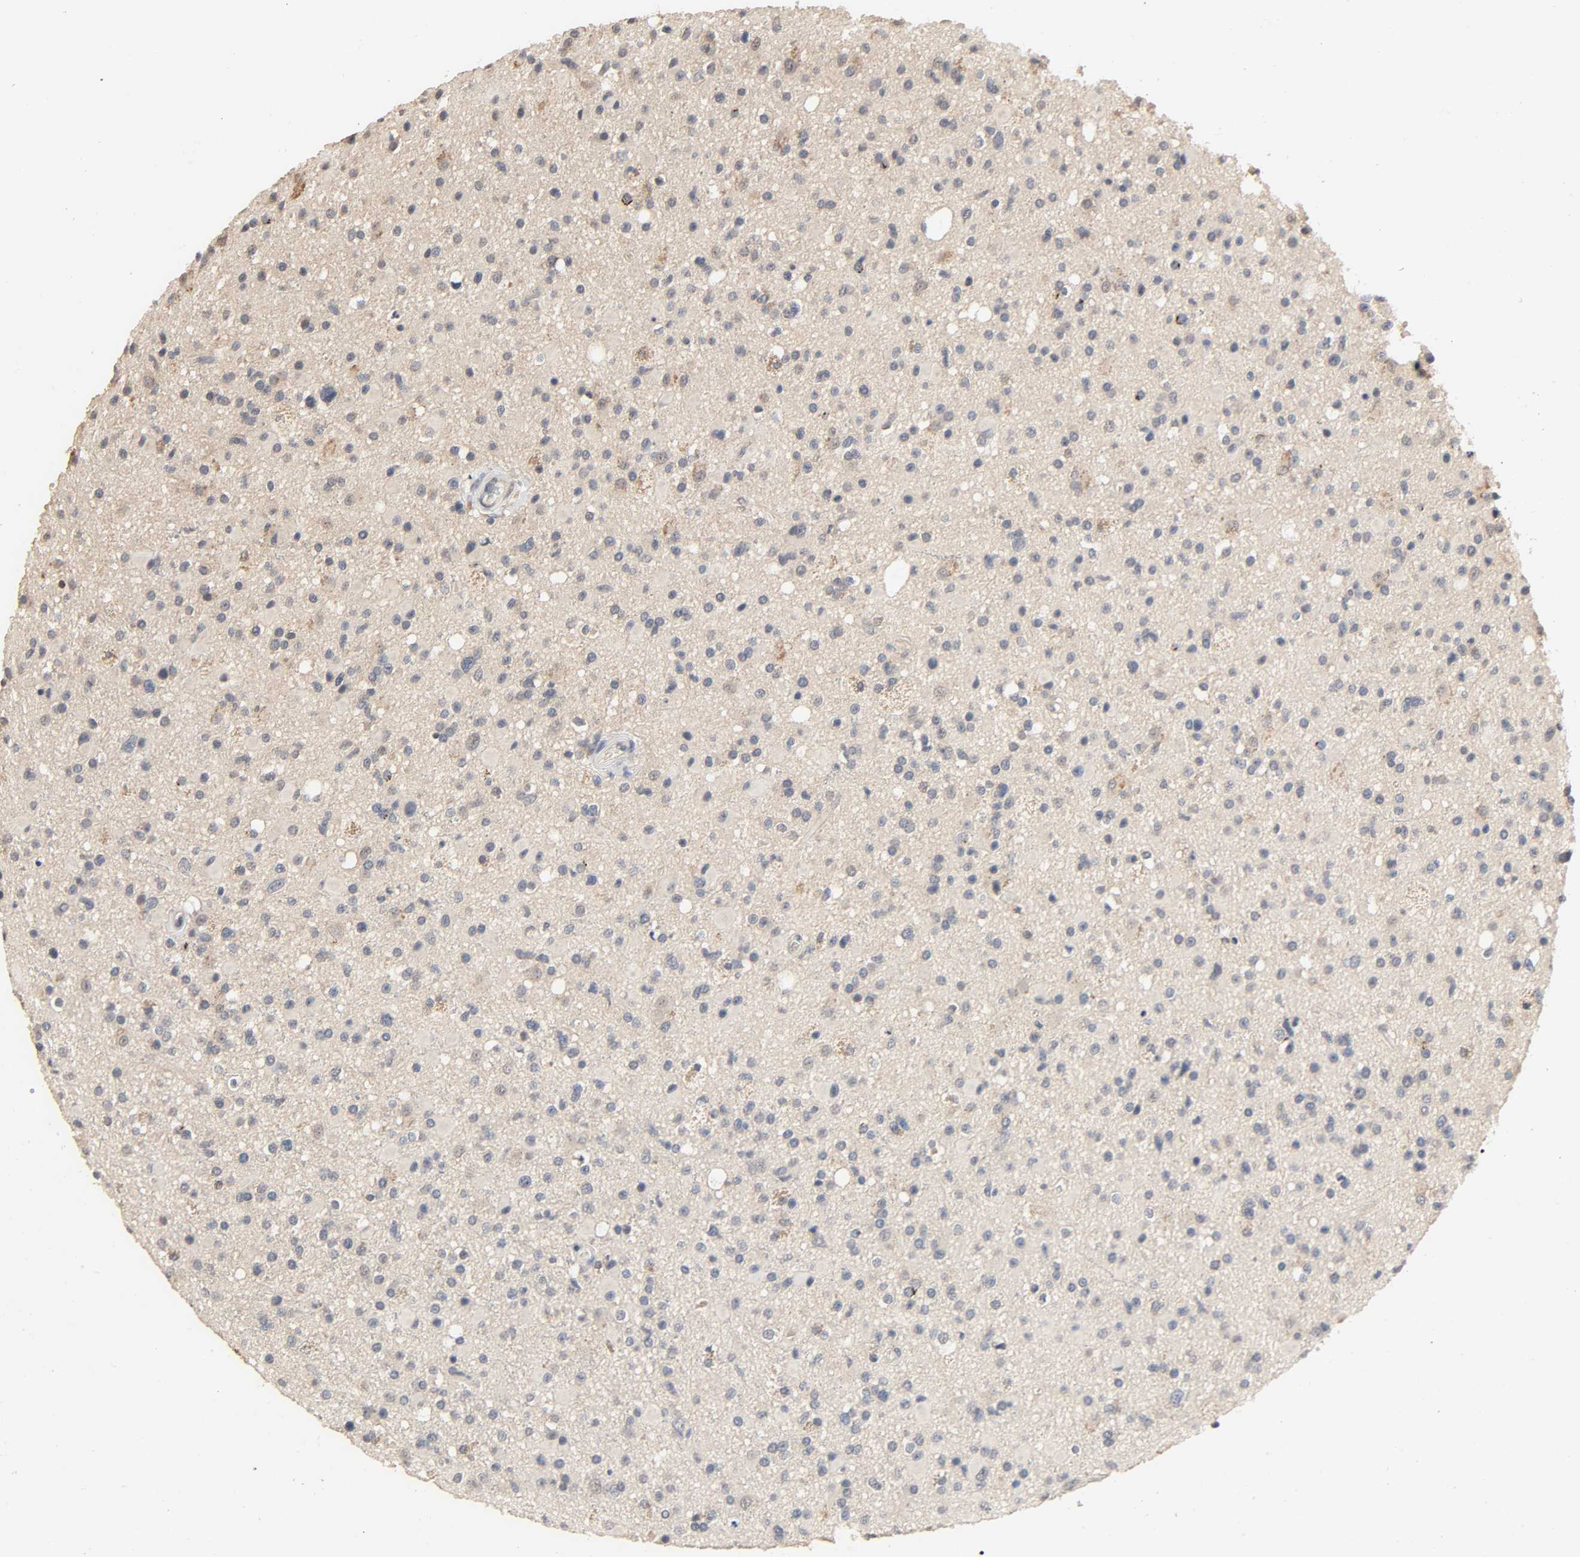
{"staining": {"intensity": "moderate", "quantity": "<25%", "location": "cytoplasmic/membranous"}, "tissue": "glioma", "cell_type": "Tumor cells", "image_type": "cancer", "snomed": [{"axis": "morphology", "description": "Glioma, malignant, High grade"}, {"axis": "topography", "description": "Brain"}], "caption": "A micrograph of malignant high-grade glioma stained for a protein exhibits moderate cytoplasmic/membranous brown staining in tumor cells. The protein of interest is shown in brown color, while the nuclei are stained blue.", "gene": "MAGEA8", "patient": {"sex": "male", "age": 33}}